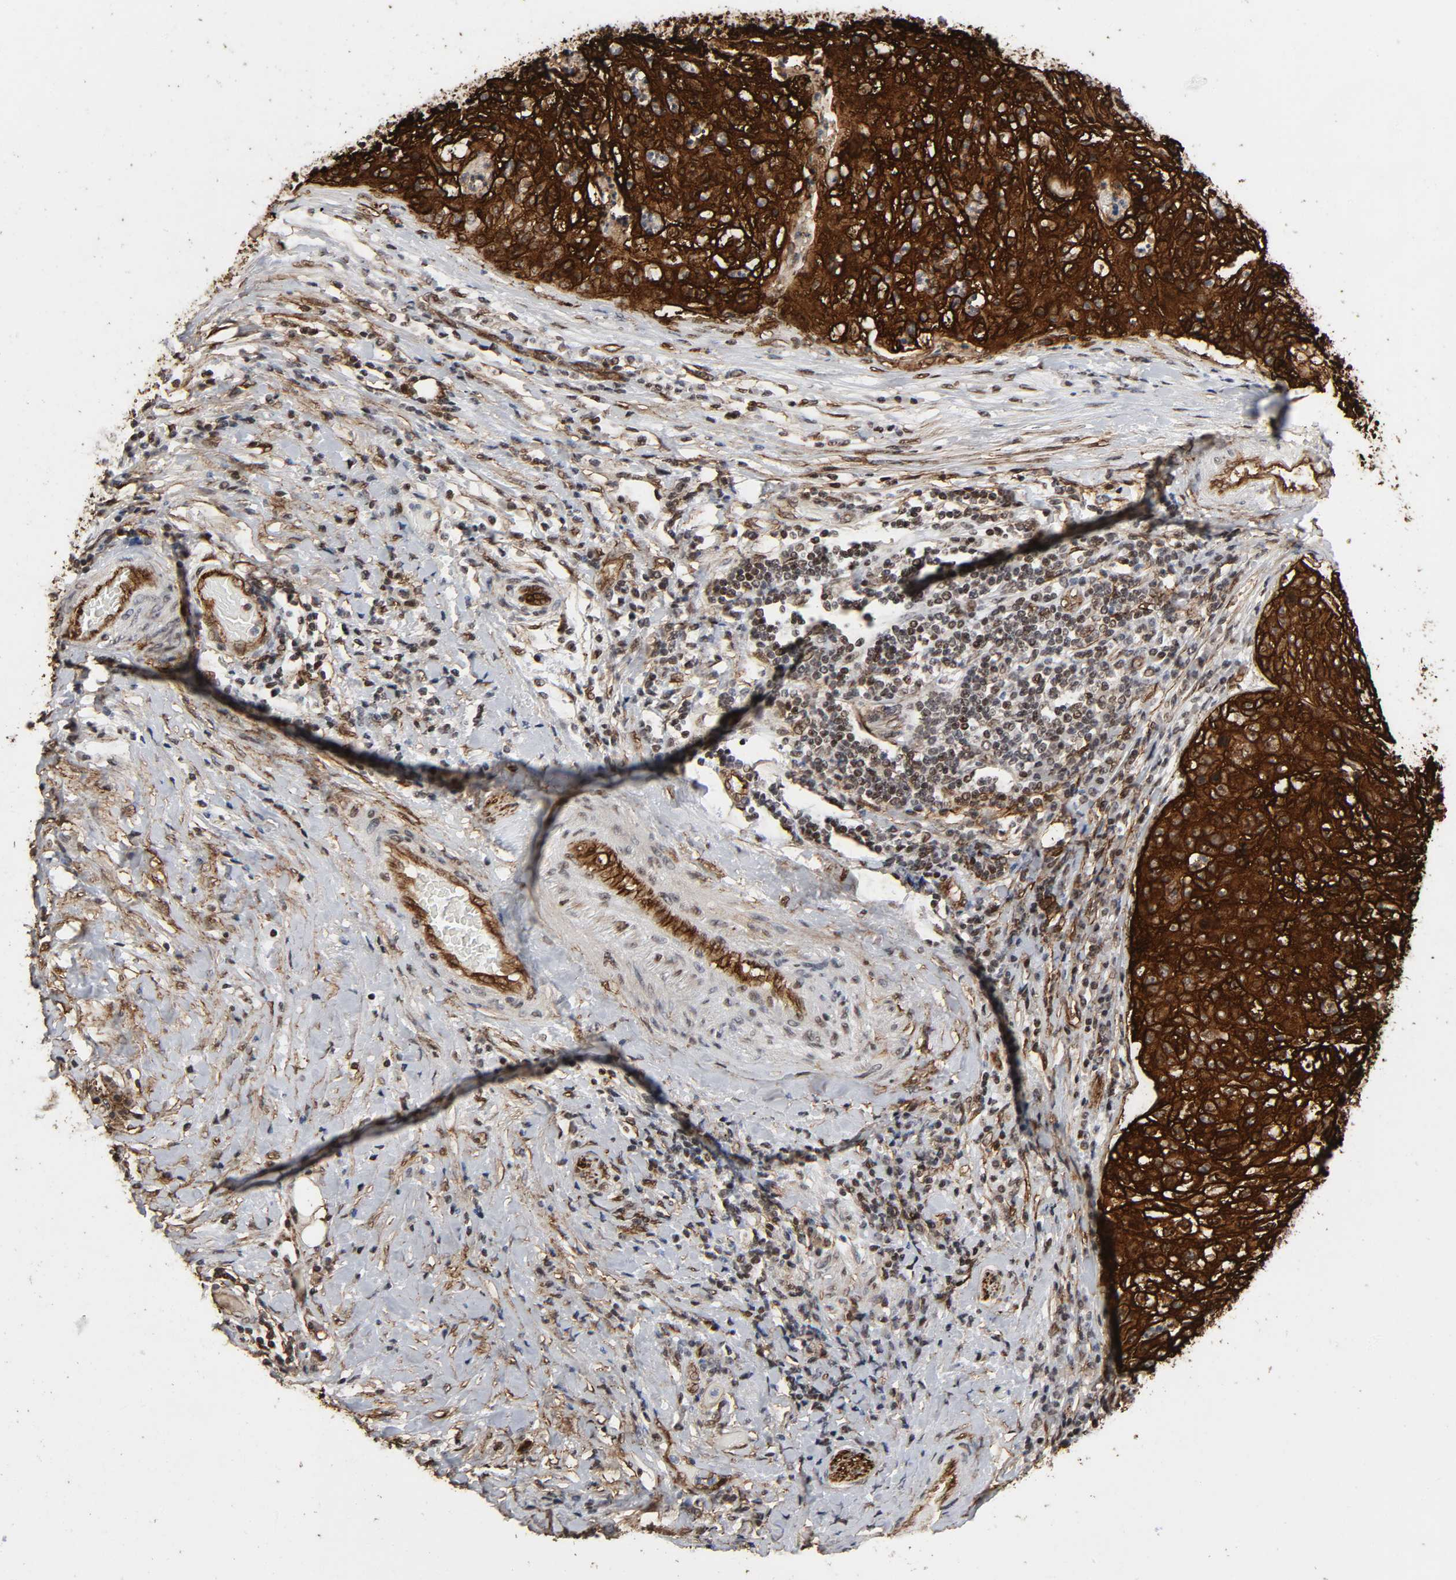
{"staining": {"intensity": "strong", "quantity": ">75%", "location": "cytoplasmic/membranous"}, "tissue": "lung cancer", "cell_type": "Tumor cells", "image_type": "cancer", "snomed": [{"axis": "morphology", "description": "Inflammation, NOS"}, {"axis": "morphology", "description": "Squamous cell carcinoma, NOS"}, {"axis": "topography", "description": "Lymph node"}, {"axis": "topography", "description": "Soft tissue"}, {"axis": "topography", "description": "Lung"}], "caption": "Tumor cells exhibit high levels of strong cytoplasmic/membranous staining in approximately >75% of cells in human lung cancer.", "gene": "AHNAK2", "patient": {"sex": "male", "age": 66}}